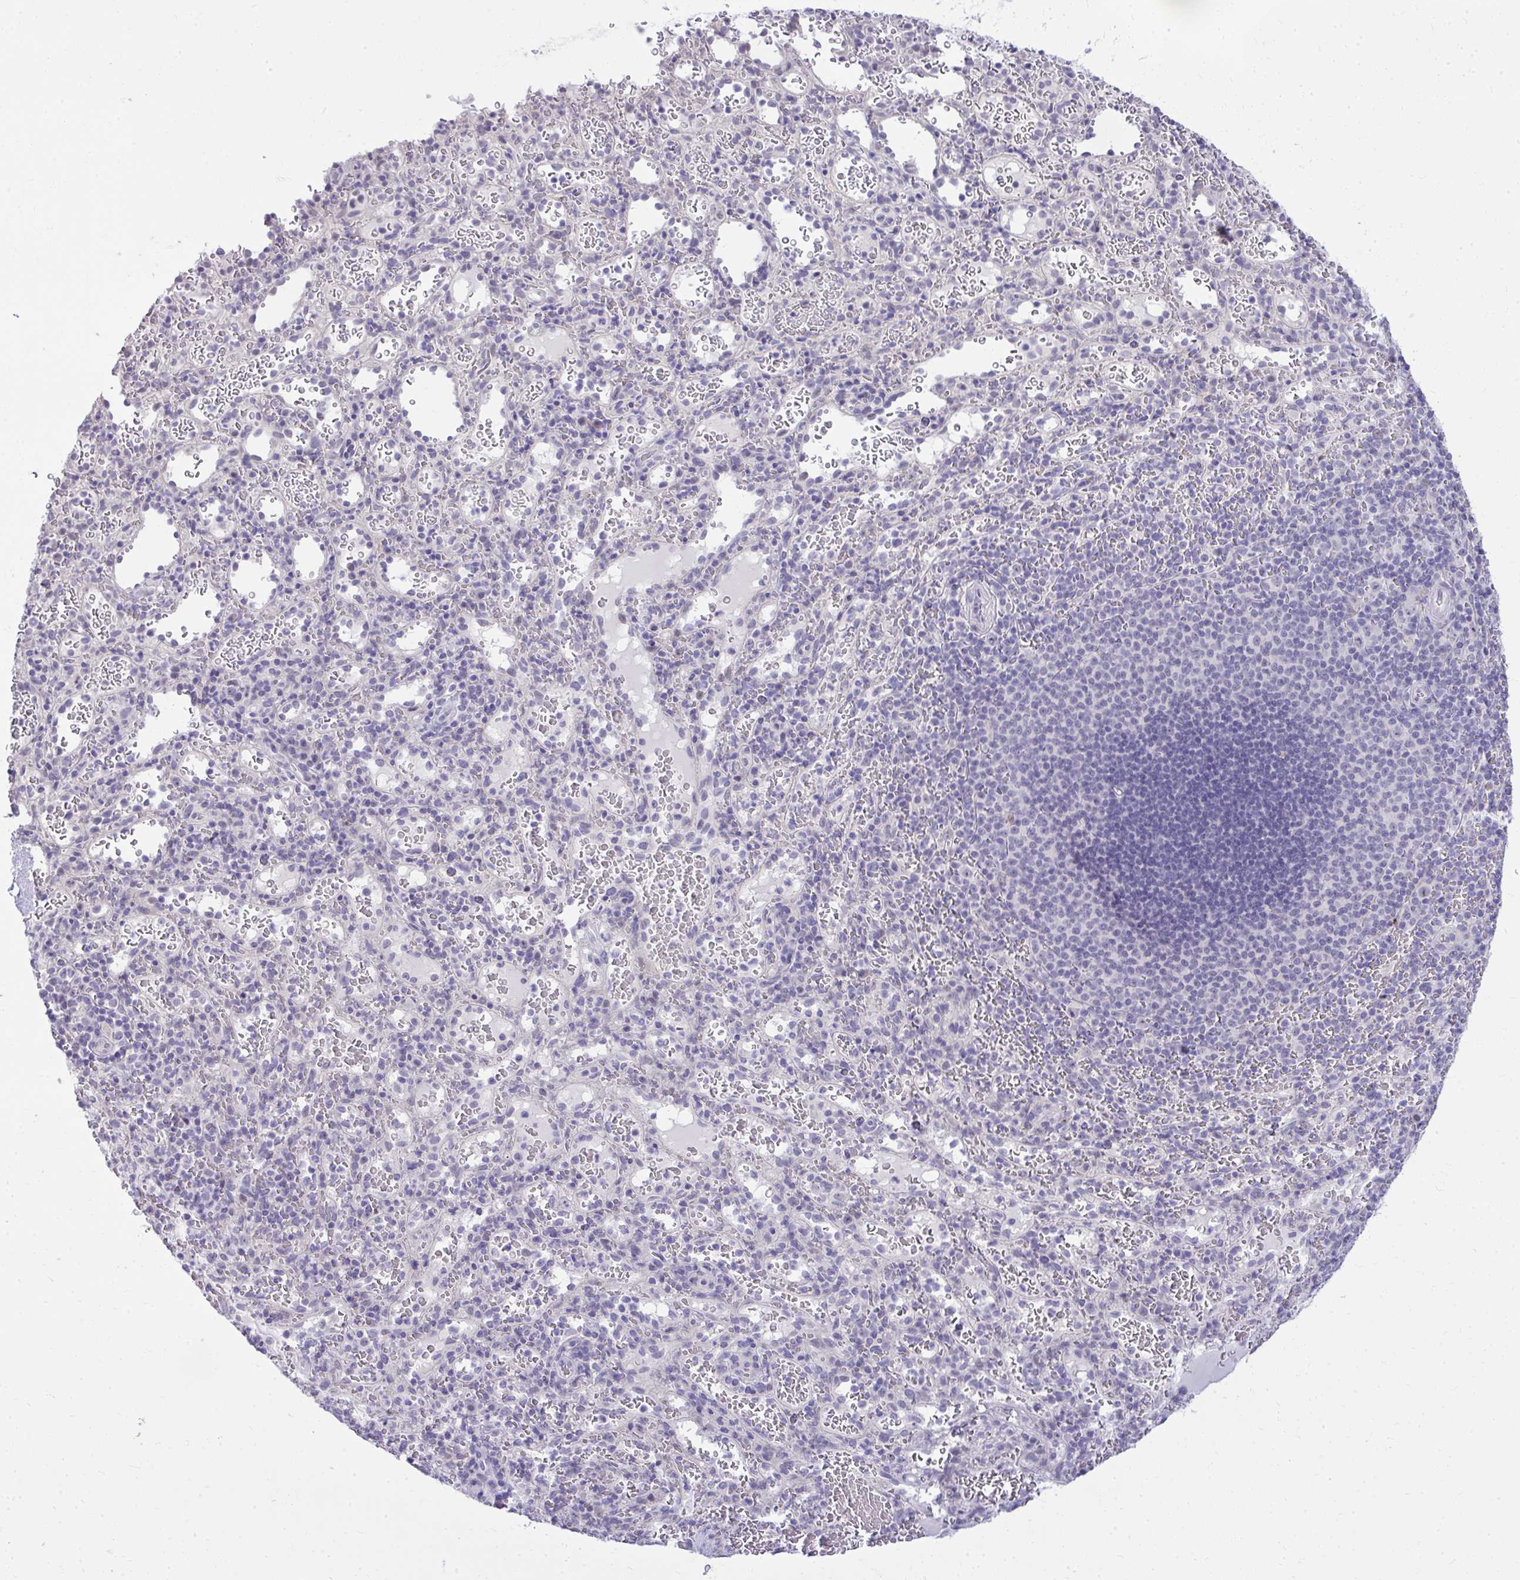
{"staining": {"intensity": "negative", "quantity": "none", "location": "none"}, "tissue": "spleen", "cell_type": "Cells in red pulp", "image_type": "normal", "snomed": [{"axis": "morphology", "description": "Normal tissue, NOS"}, {"axis": "topography", "description": "Spleen"}], "caption": "Micrograph shows no significant protein positivity in cells in red pulp of benign spleen.", "gene": "EID3", "patient": {"sex": "male", "age": 57}}